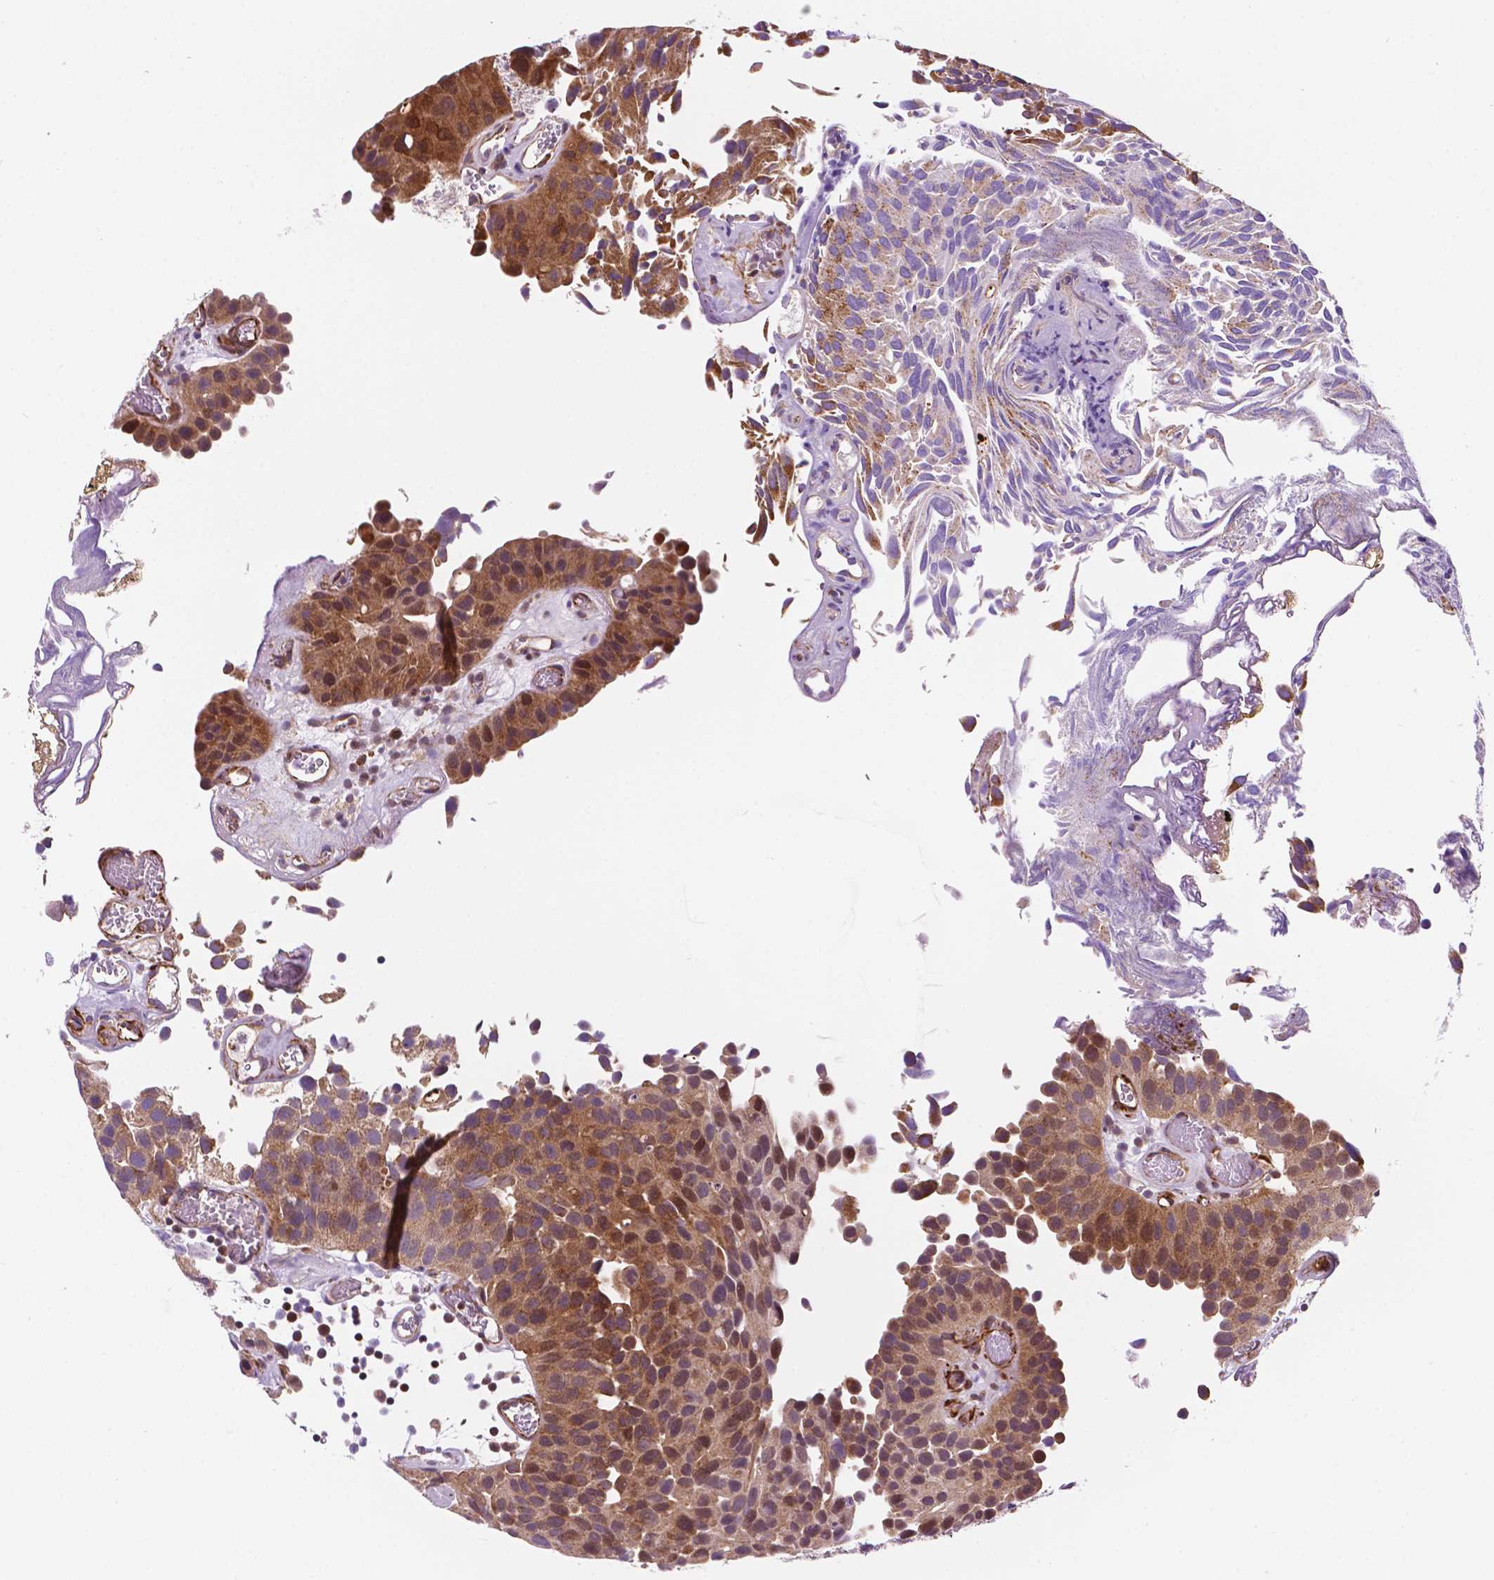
{"staining": {"intensity": "moderate", "quantity": ">75%", "location": "cytoplasmic/membranous"}, "tissue": "urothelial cancer", "cell_type": "Tumor cells", "image_type": "cancer", "snomed": [{"axis": "morphology", "description": "Urothelial carcinoma, Low grade"}, {"axis": "topography", "description": "Urinary bladder"}], "caption": "Moderate cytoplasmic/membranous protein staining is identified in about >75% of tumor cells in urothelial cancer.", "gene": "GEMIN4", "patient": {"sex": "female", "age": 69}}